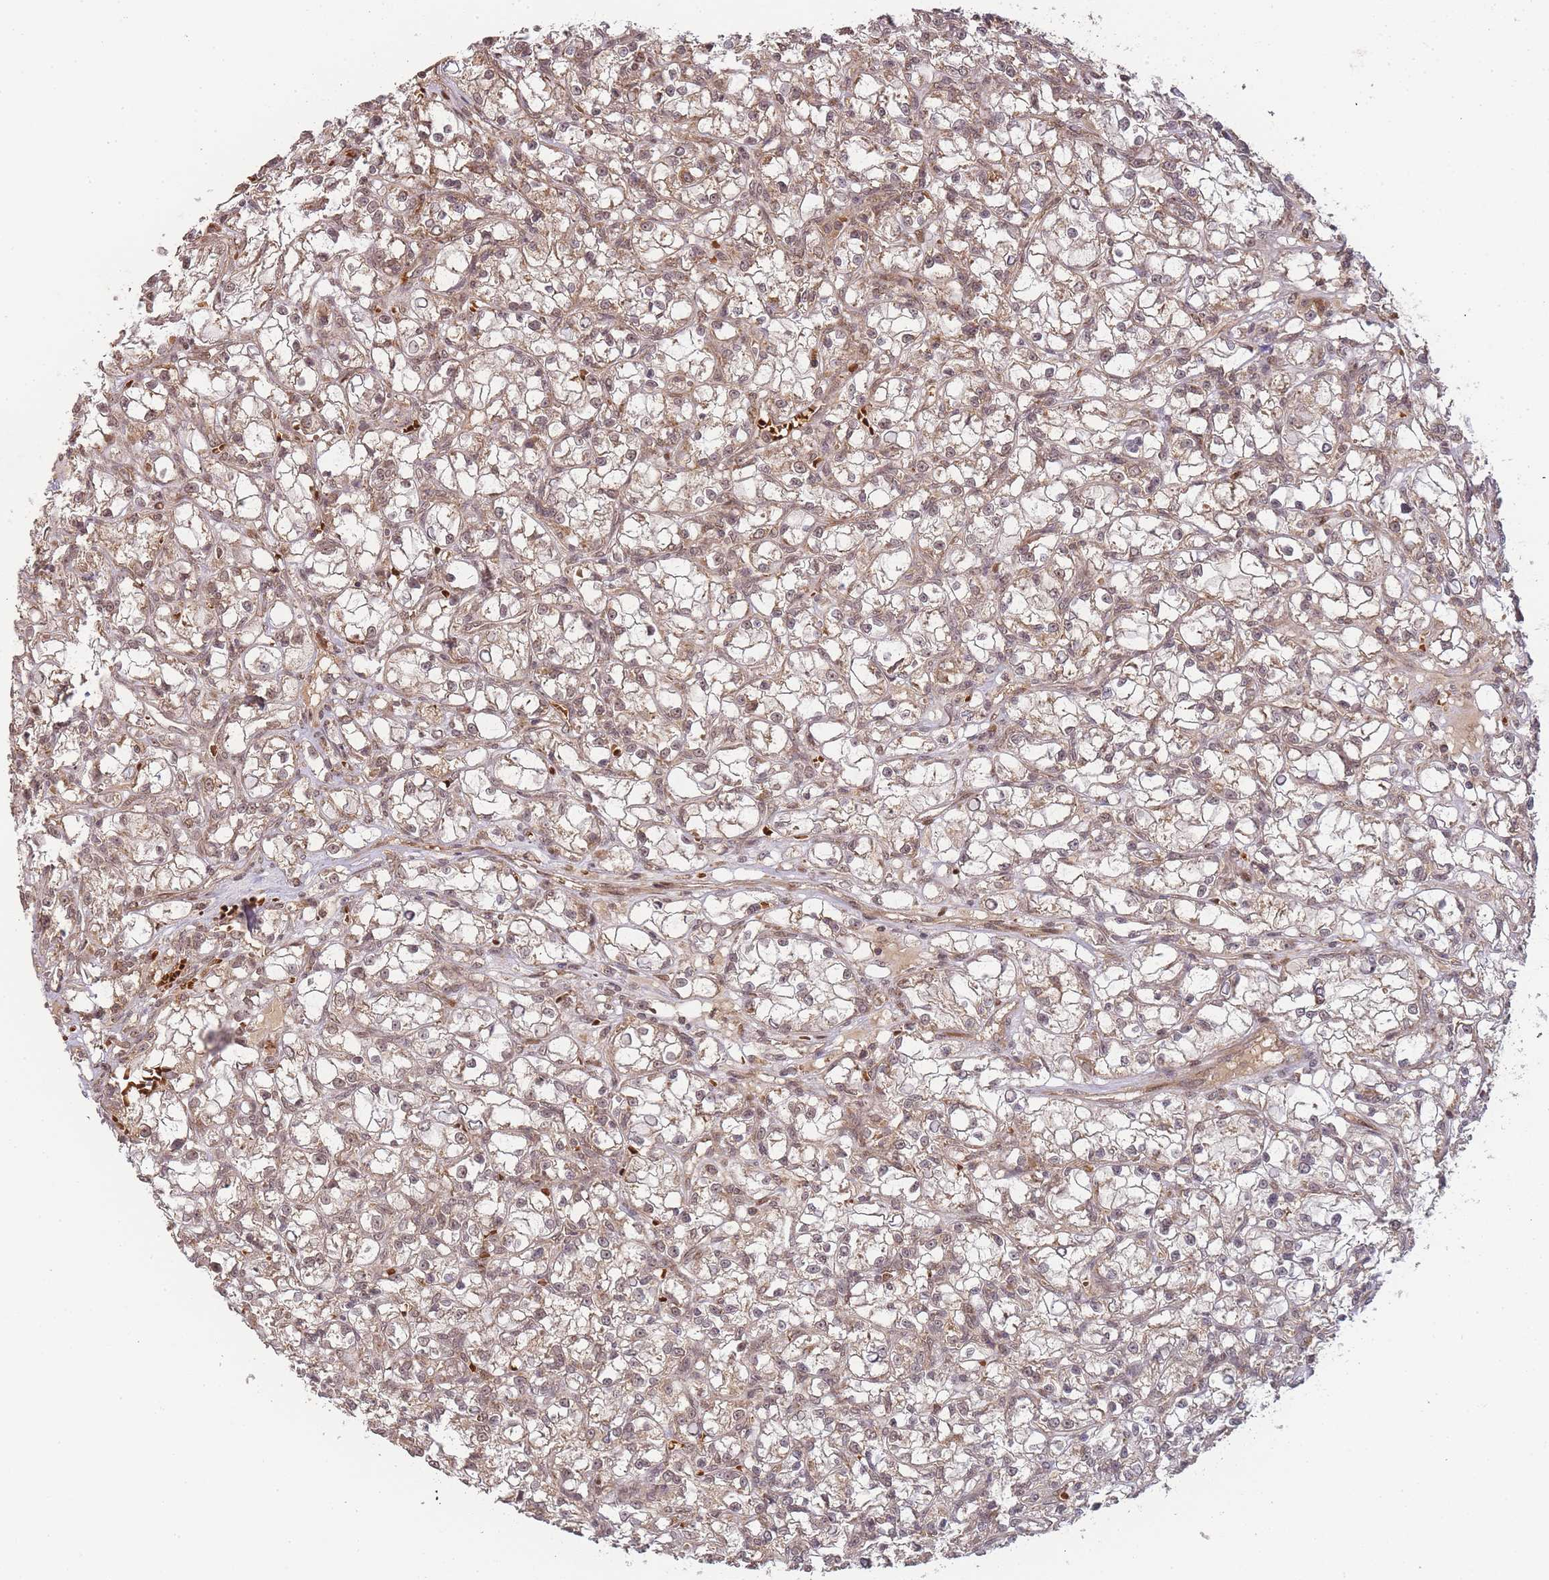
{"staining": {"intensity": "weak", "quantity": "25%-75%", "location": "cytoplasmic/membranous"}, "tissue": "renal cancer", "cell_type": "Tumor cells", "image_type": "cancer", "snomed": [{"axis": "morphology", "description": "Adenocarcinoma, NOS"}, {"axis": "topography", "description": "Kidney"}], "caption": "Adenocarcinoma (renal) stained with IHC exhibits weak cytoplasmic/membranous expression in about 25%-75% of tumor cells.", "gene": "ZNF497", "patient": {"sex": "female", "age": 59}}